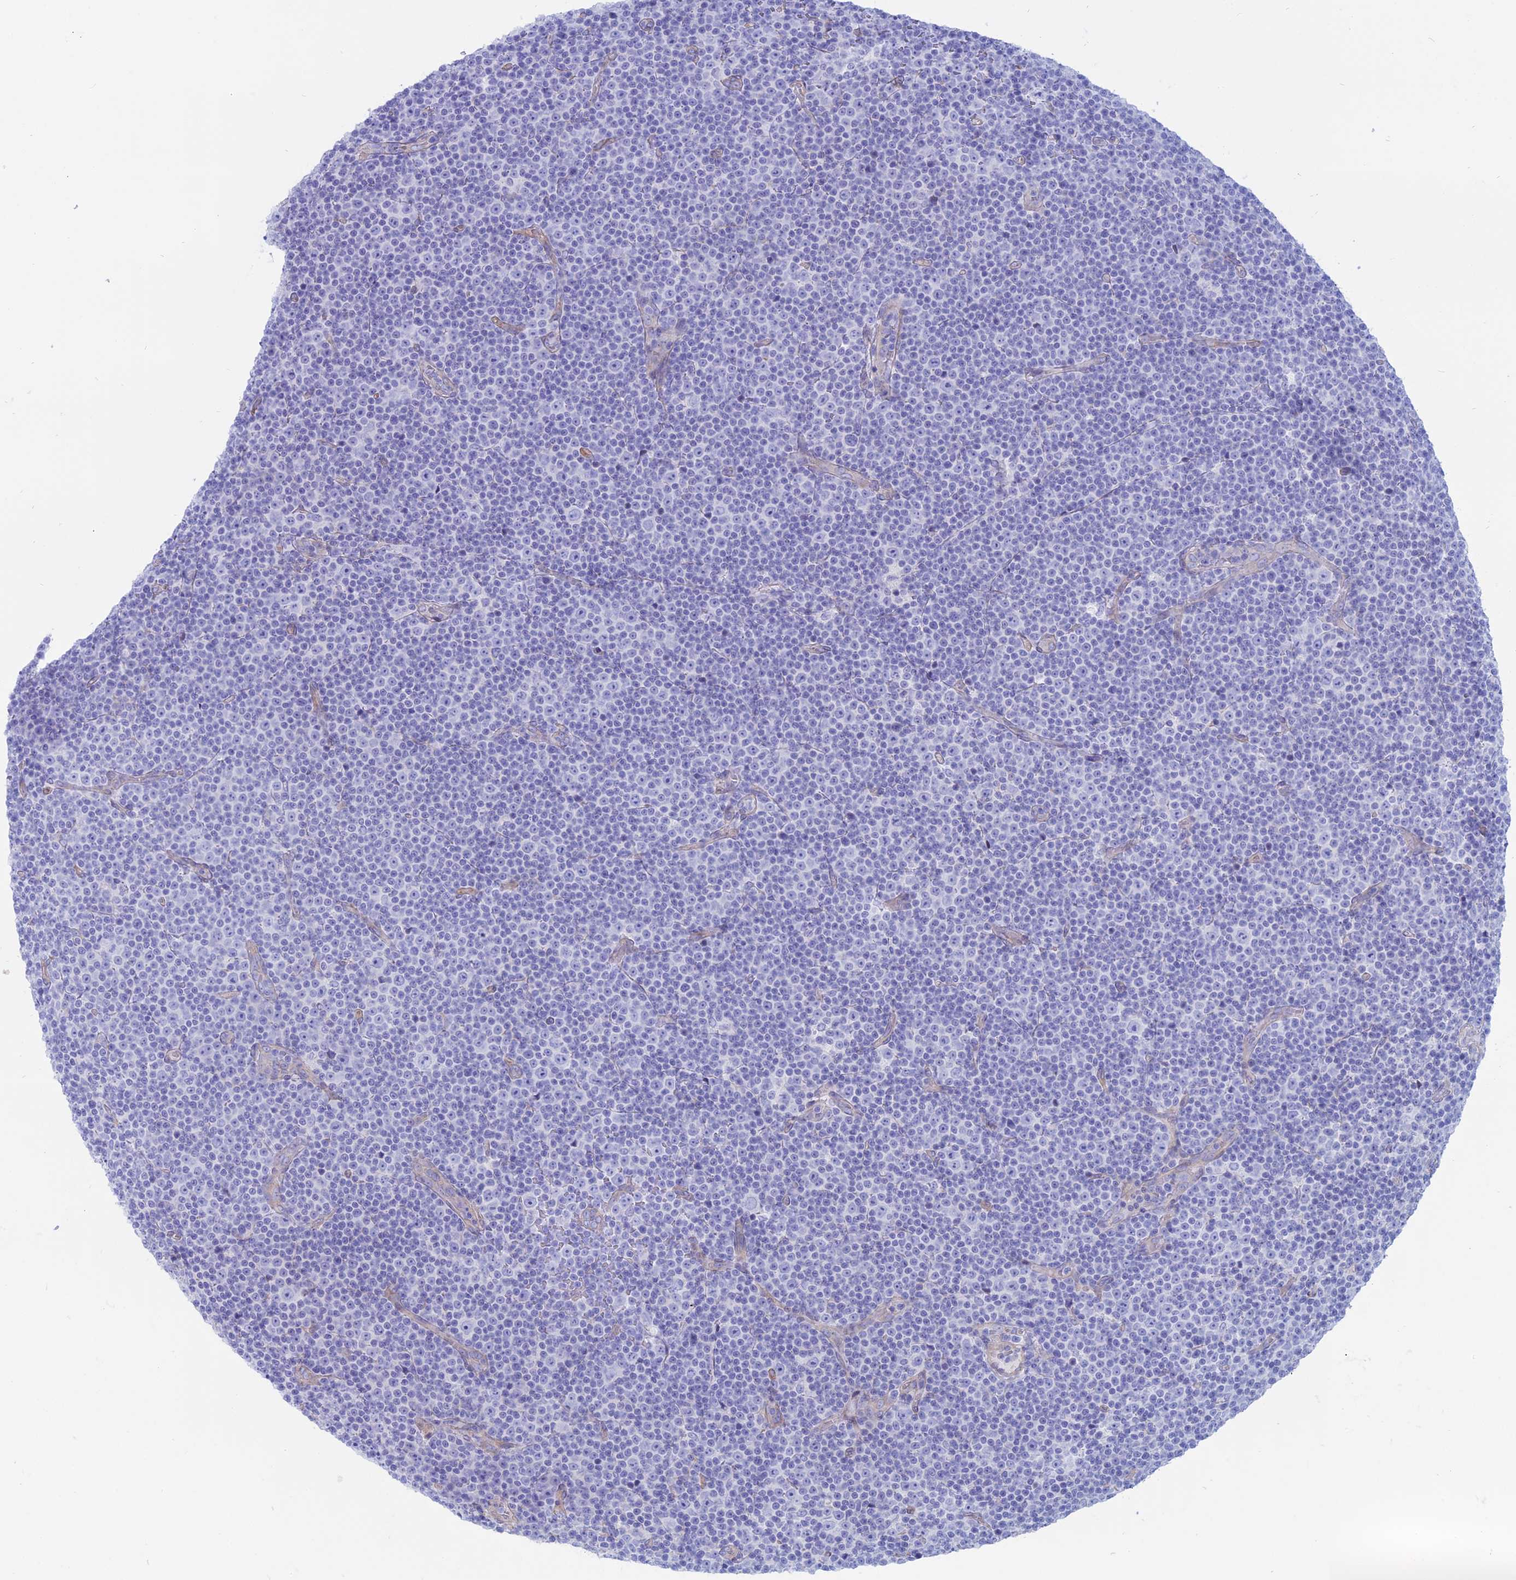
{"staining": {"intensity": "negative", "quantity": "none", "location": "none"}, "tissue": "lymphoma", "cell_type": "Tumor cells", "image_type": "cancer", "snomed": [{"axis": "morphology", "description": "Malignant lymphoma, non-Hodgkin's type, Low grade"}, {"axis": "topography", "description": "Lymph node"}], "caption": "This is an IHC micrograph of human low-grade malignant lymphoma, non-Hodgkin's type. There is no positivity in tumor cells.", "gene": "OR2AE1", "patient": {"sex": "female", "age": 67}}